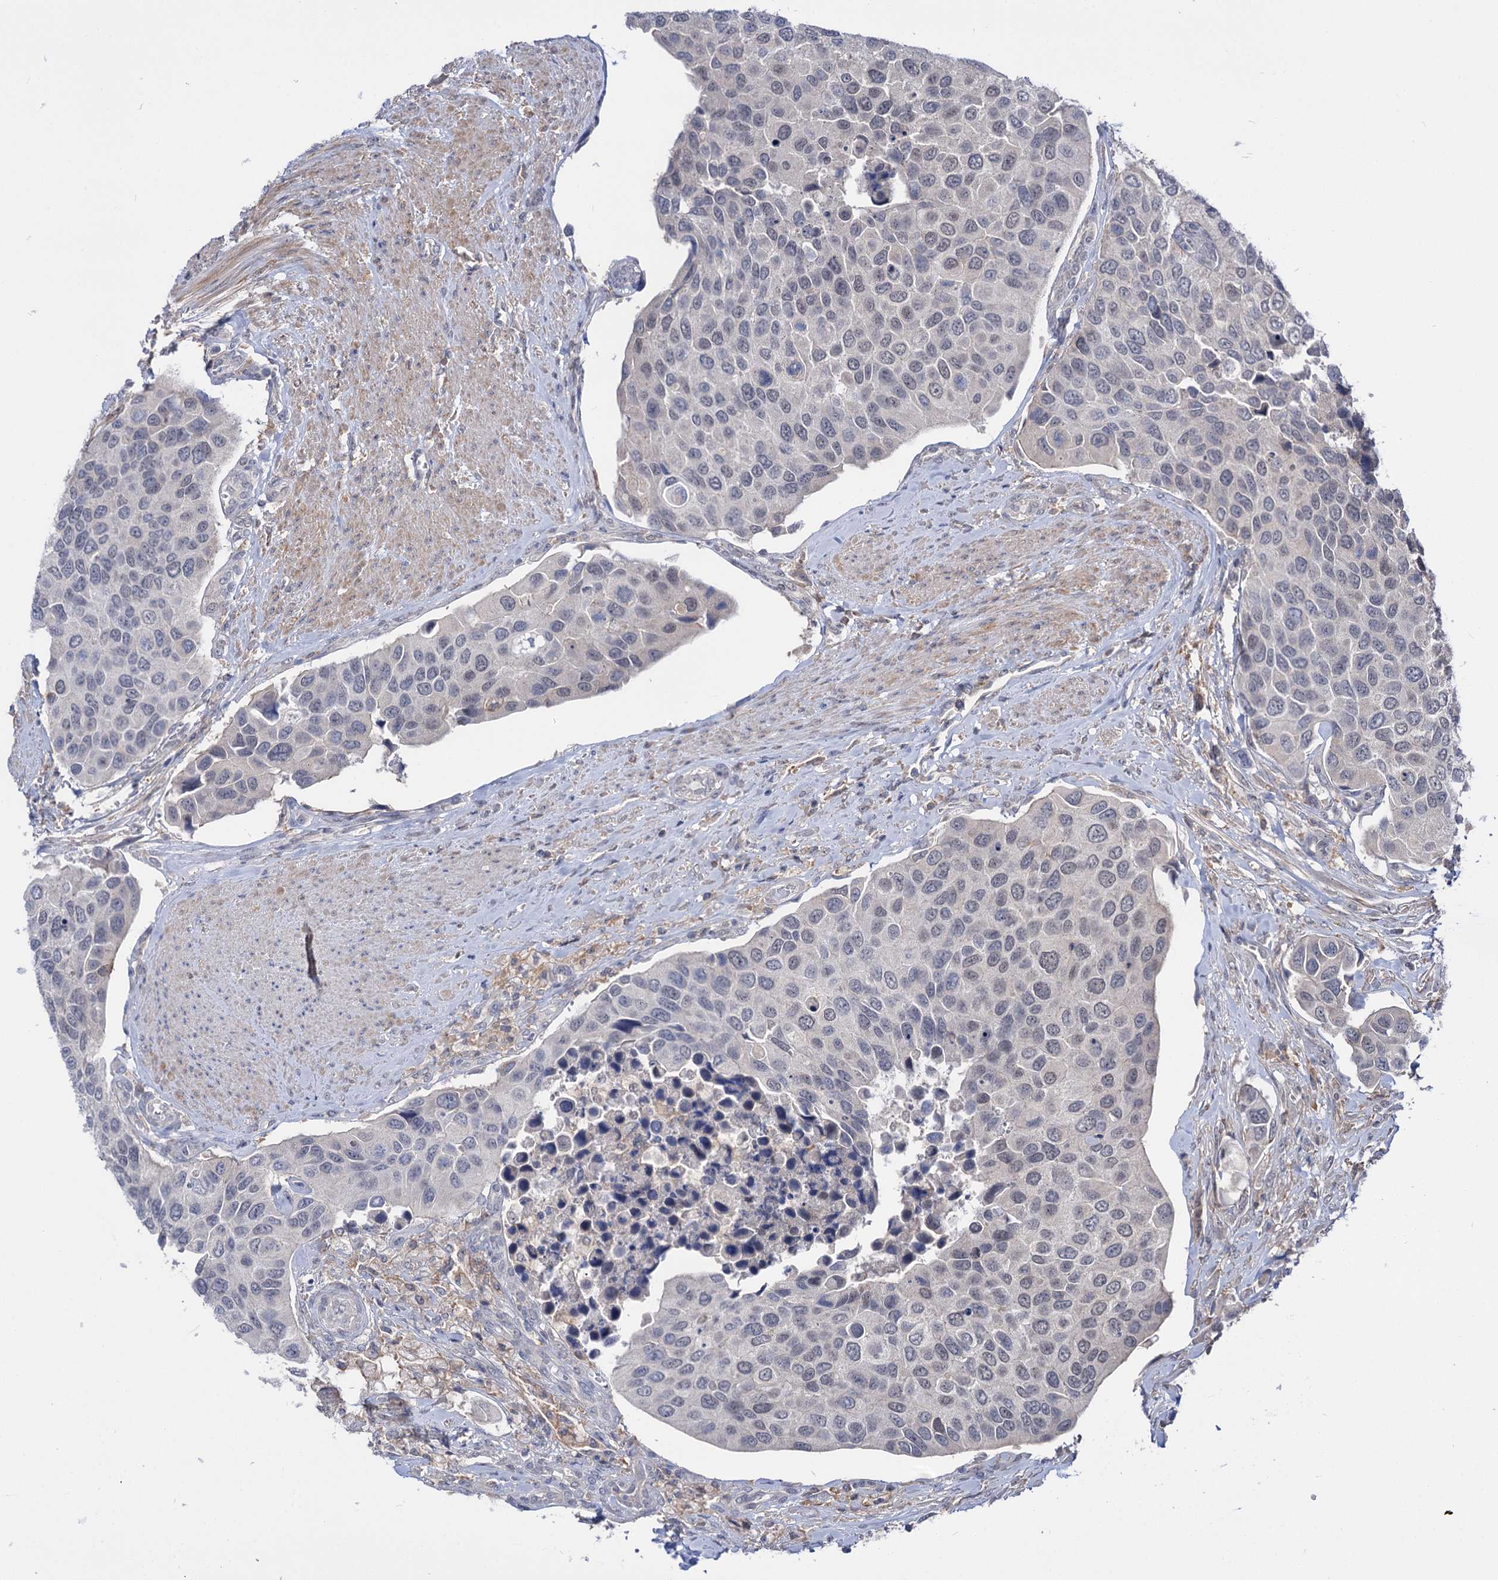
{"staining": {"intensity": "negative", "quantity": "none", "location": "none"}, "tissue": "urothelial cancer", "cell_type": "Tumor cells", "image_type": "cancer", "snomed": [{"axis": "morphology", "description": "Urothelial carcinoma, High grade"}, {"axis": "topography", "description": "Urinary bladder"}], "caption": "Urothelial carcinoma (high-grade) was stained to show a protein in brown. There is no significant staining in tumor cells. The staining was performed using DAB (3,3'-diaminobenzidine) to visualize the protein expression in brown, while the nuclei were stained in blue with hematoxylin (Magnification: 20x).", "gene": "NEK10", "patient": {"sex": "male", "age": 74}}